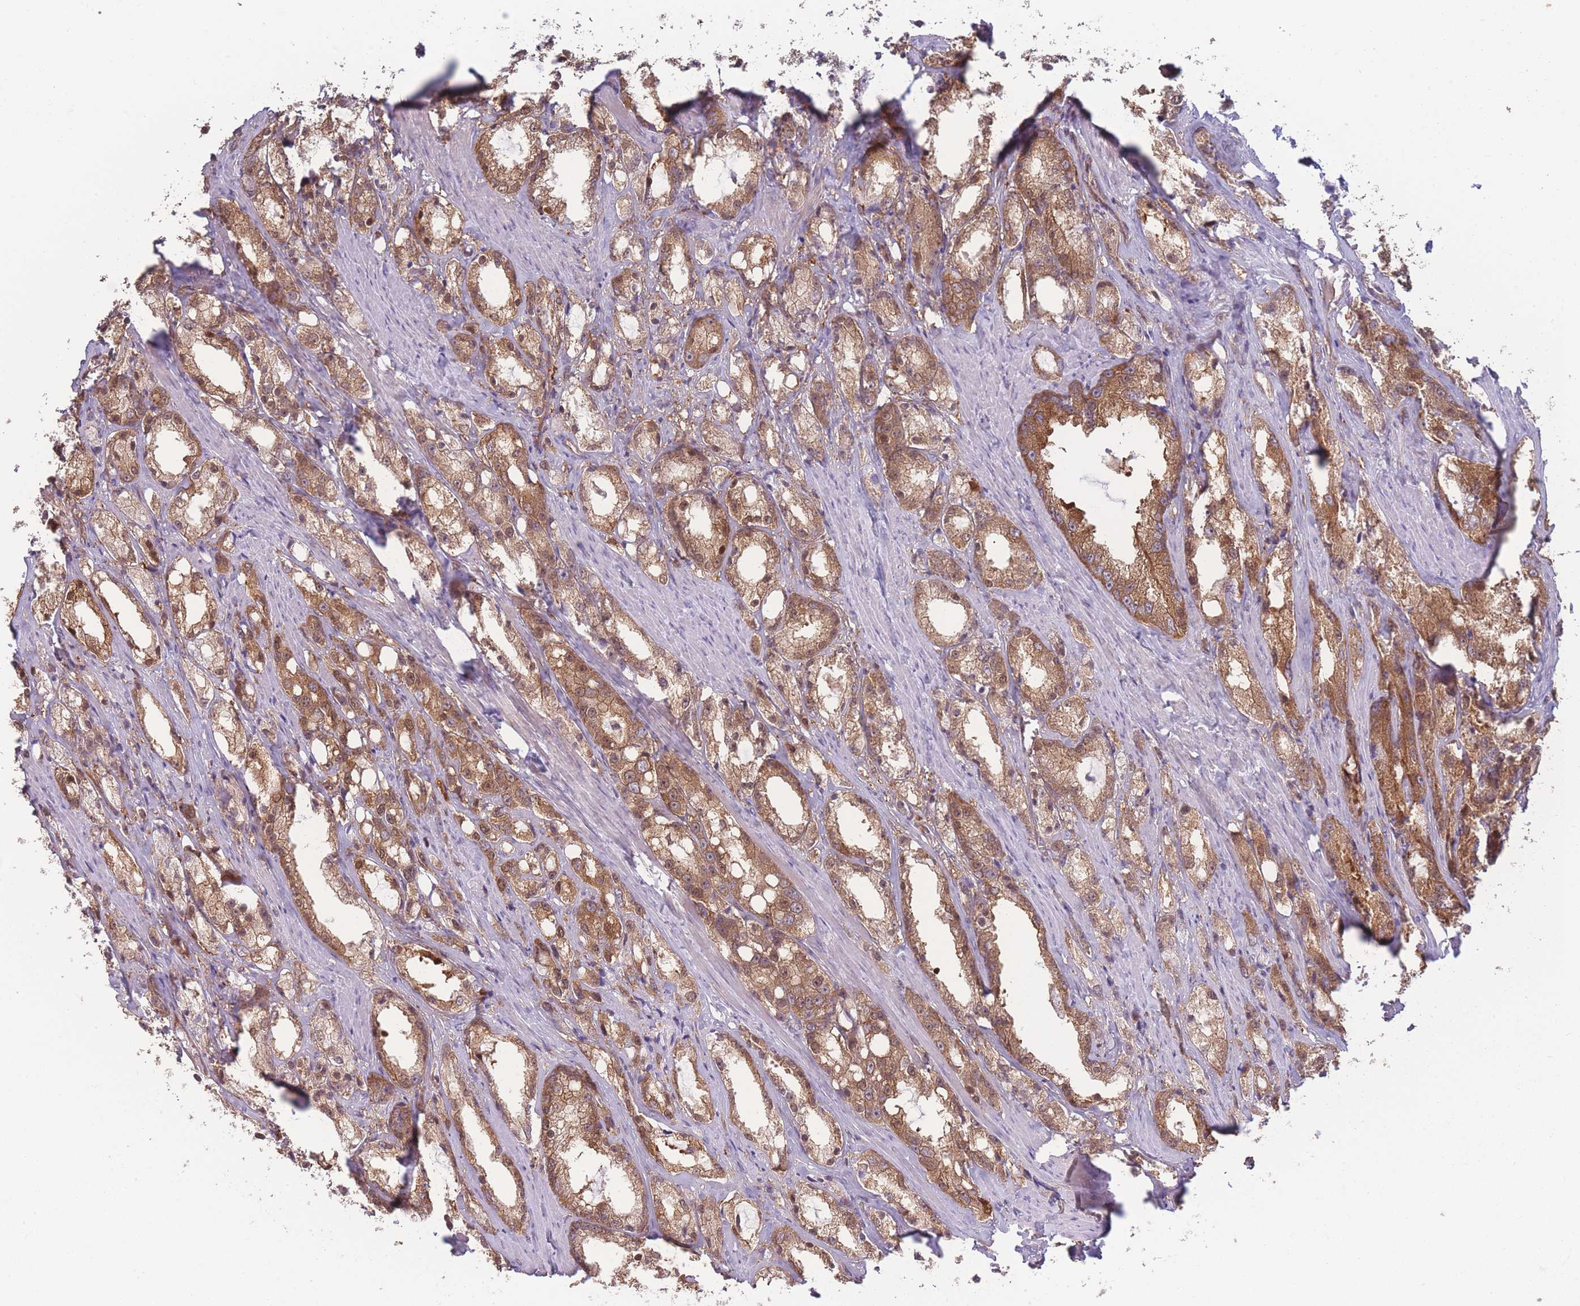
{"staining": {"intensity": "moderate", "quantity": ">75%", "location": "cytoplasmic/membranous,nuclear"}, "tissue": "prostate cancer", "cell_type": "Tumor cells", "image_type": "cancer", "snomed": [{"axis": "morphology", "description": "Adenocarcinoma, High grade"}, {"axis": "topography", "description": "Prostate"}], "caption": "Moderate cytoplasmic/membranous and nuclear protein positivity is identified in about >75% of tumor cells in prostate cancer.", "gene": "STEAP3", "patient": {"sex": "male", "age": 66}}